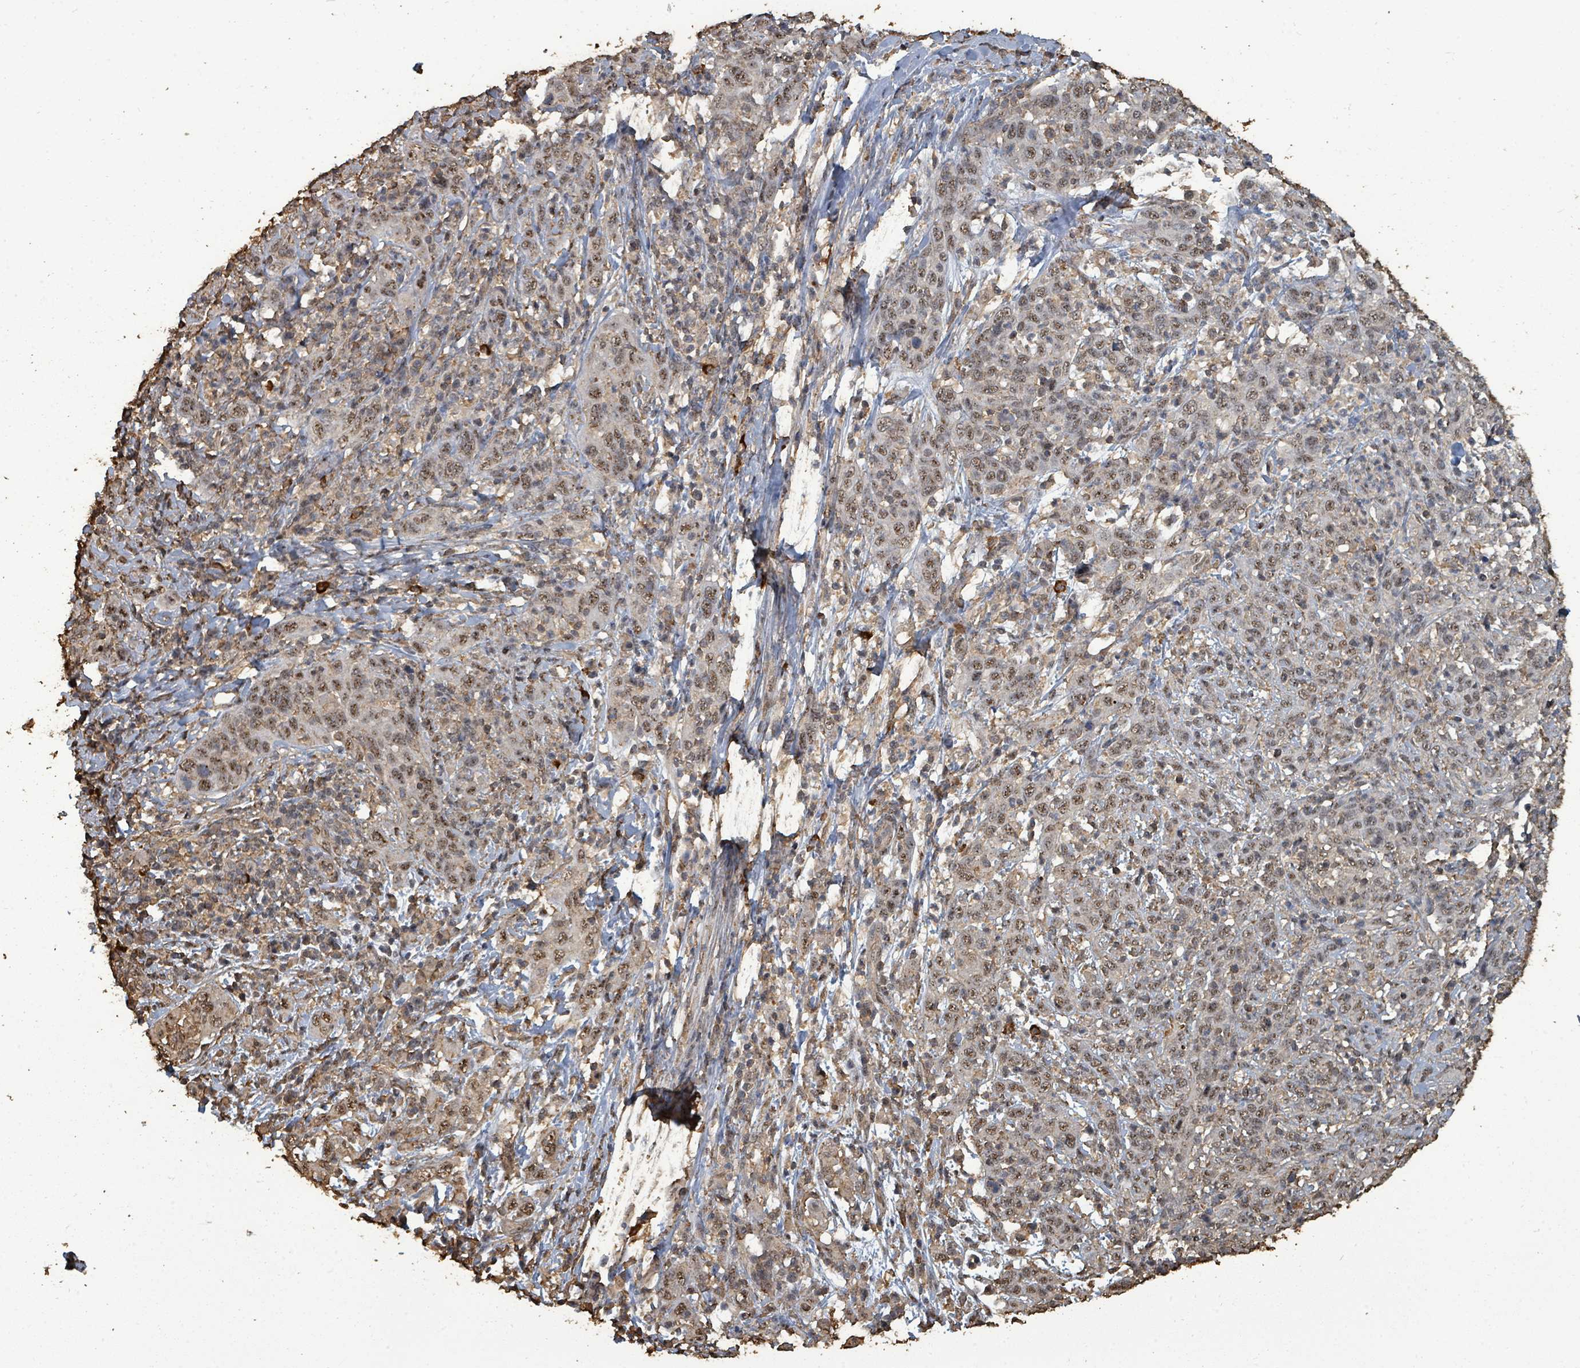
{"staining": {"intensity": "moderate", "quantity": ">75%", "location": "nuclear"}, "tissue": "cervical cancer", "cell_type": "Tumor cells", "image_type": "cancer", "snomed": [{"axis": "morphology", "description": "Squamous cell carcinoma, NOS"}, {"axis": "topography", "description": "Cervix"}], "caption": "A photomicrograph of cervical cancer stained for a protein displays moderate nuclear brown staining in tumor cells.", "gene": "C6orf52", "patient": {"sex": "female", "age": 46}}